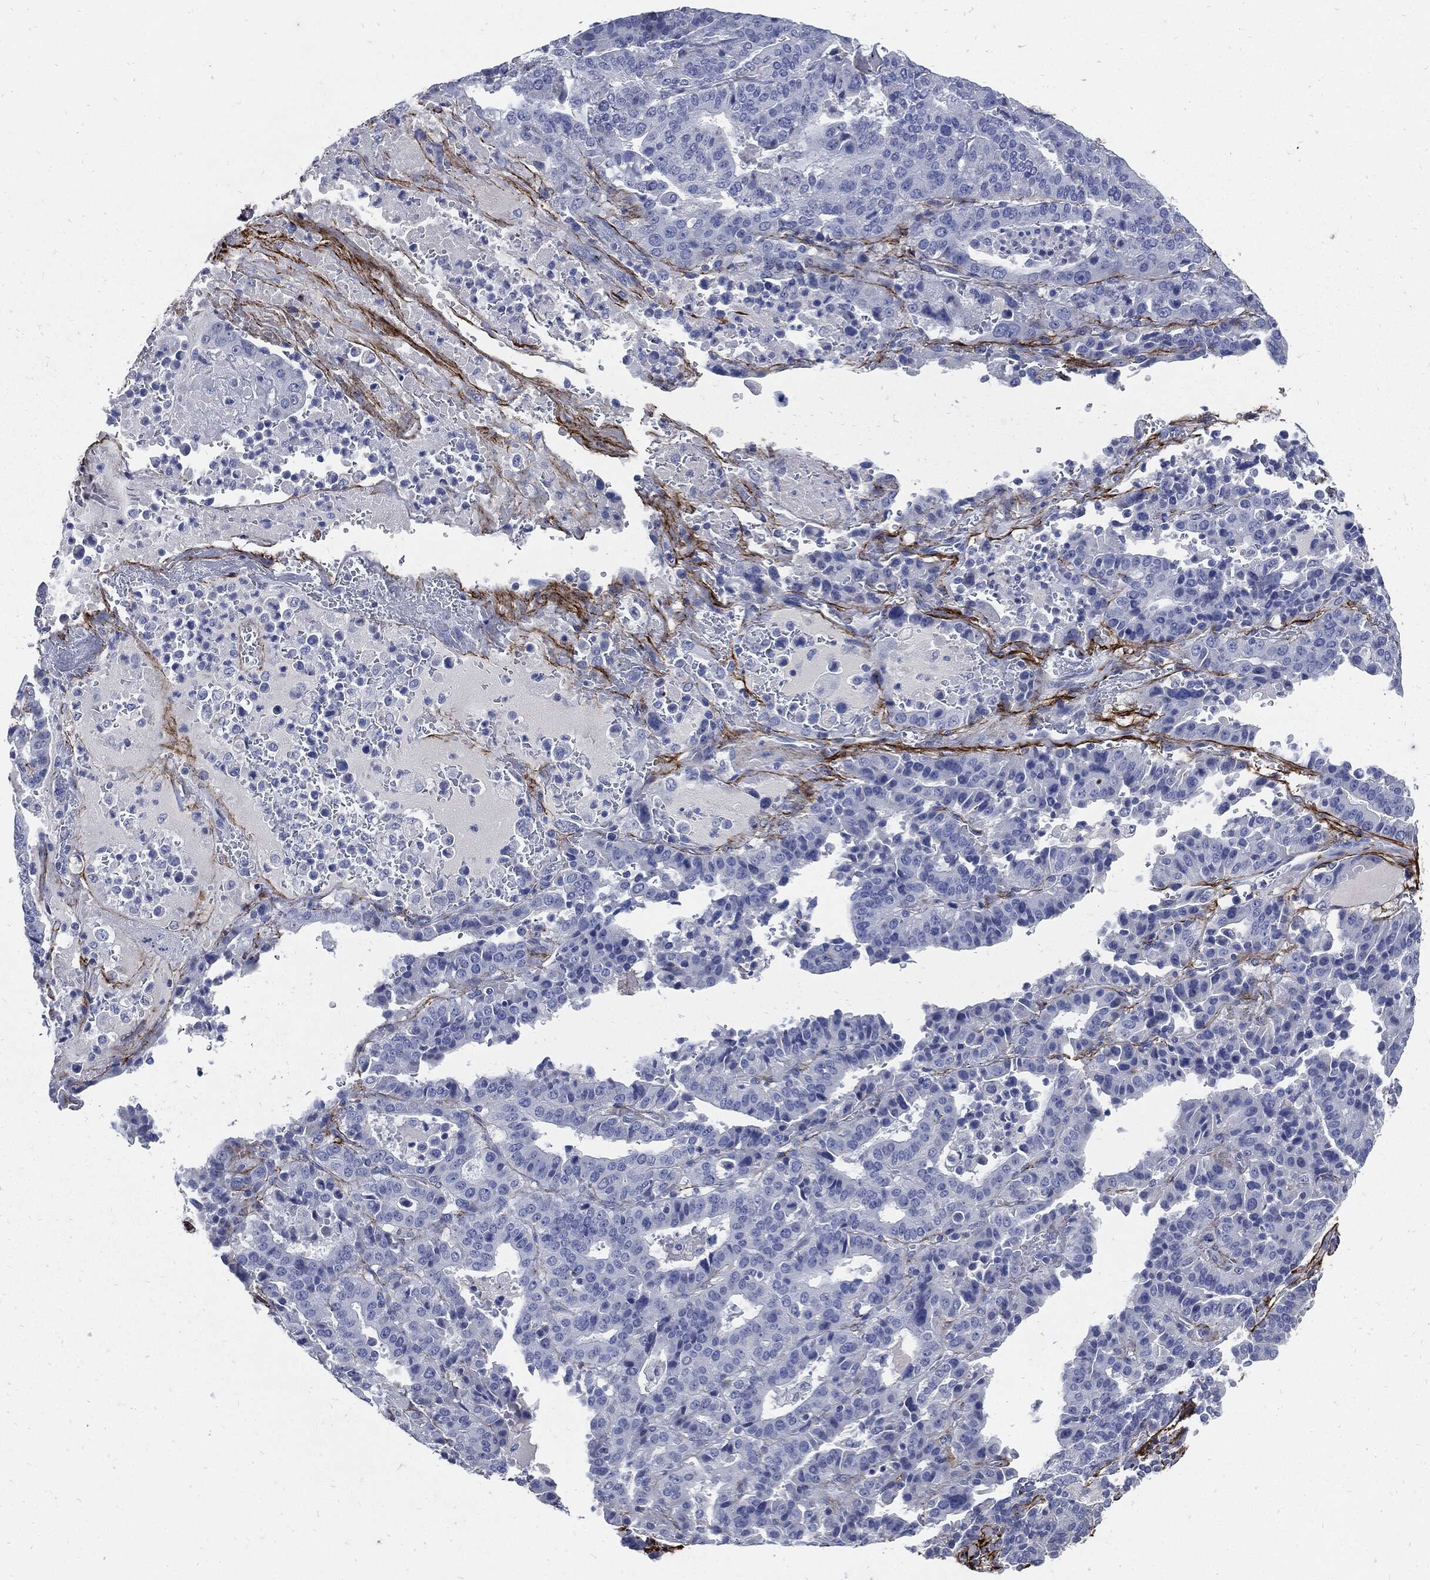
{"staining": {"intensity": "negative", "quantity": "none", "location": "none"}, "tissue": "stomach cancer", "cell_type": "Tumor cells", "image_type": "cancer", "snomed": [{"axis": "morphology", "description": "Adenocarcinoma, NOS"}, {"axis": "topography", "description": "Stomach"}], "caption": "This is a photomicrograph of immunohistochemistry staining of stomach cancer (adenocarcinoma), which shows no positivity in tumor cells. (Immunohistochemistry, brightfield microscopy, high magnification).", "gene": "FBN1", "patient": {"sex": "male", "age": 48}}